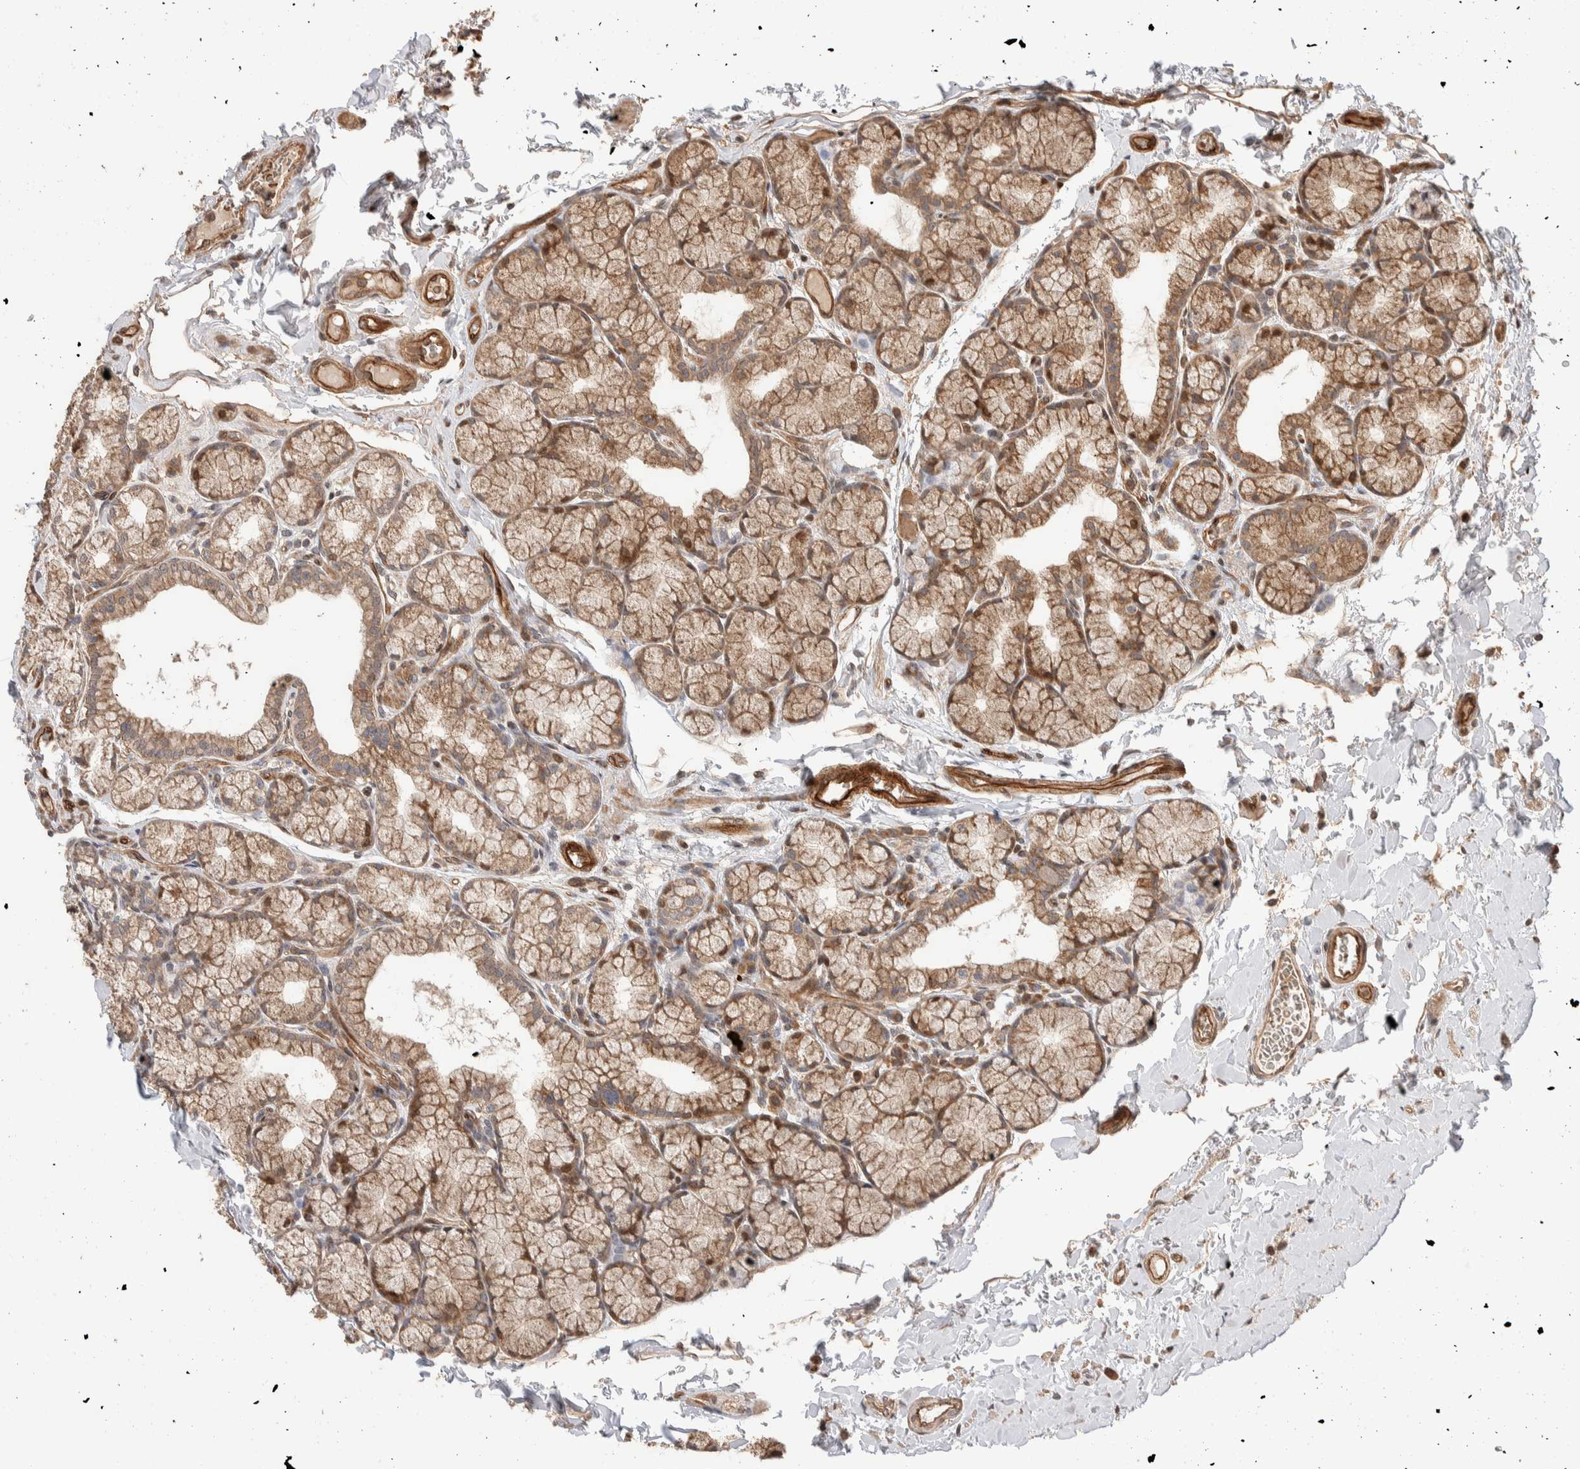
{"staining": {"intensity": "moderate", "quantity": ">75%", "location": "cytoplasmic/membranous"}, "tissue": "duodenum", "cell_type": "Glandular cells", "image_type": "normal", "snomed": [{"axis": "morphology", "description": "Normal tissue, NOS"}, {"axis": "topography", "description": "Duodenum"}], "caption": "Immunohistochemical staining of benign duodenum exhibits medium levels of moderate cytoplasmic/membranous staining in approximately >75% of glandular cells.", "gene": "ERC1", "patient": {"sex": "male", "age": 50}}